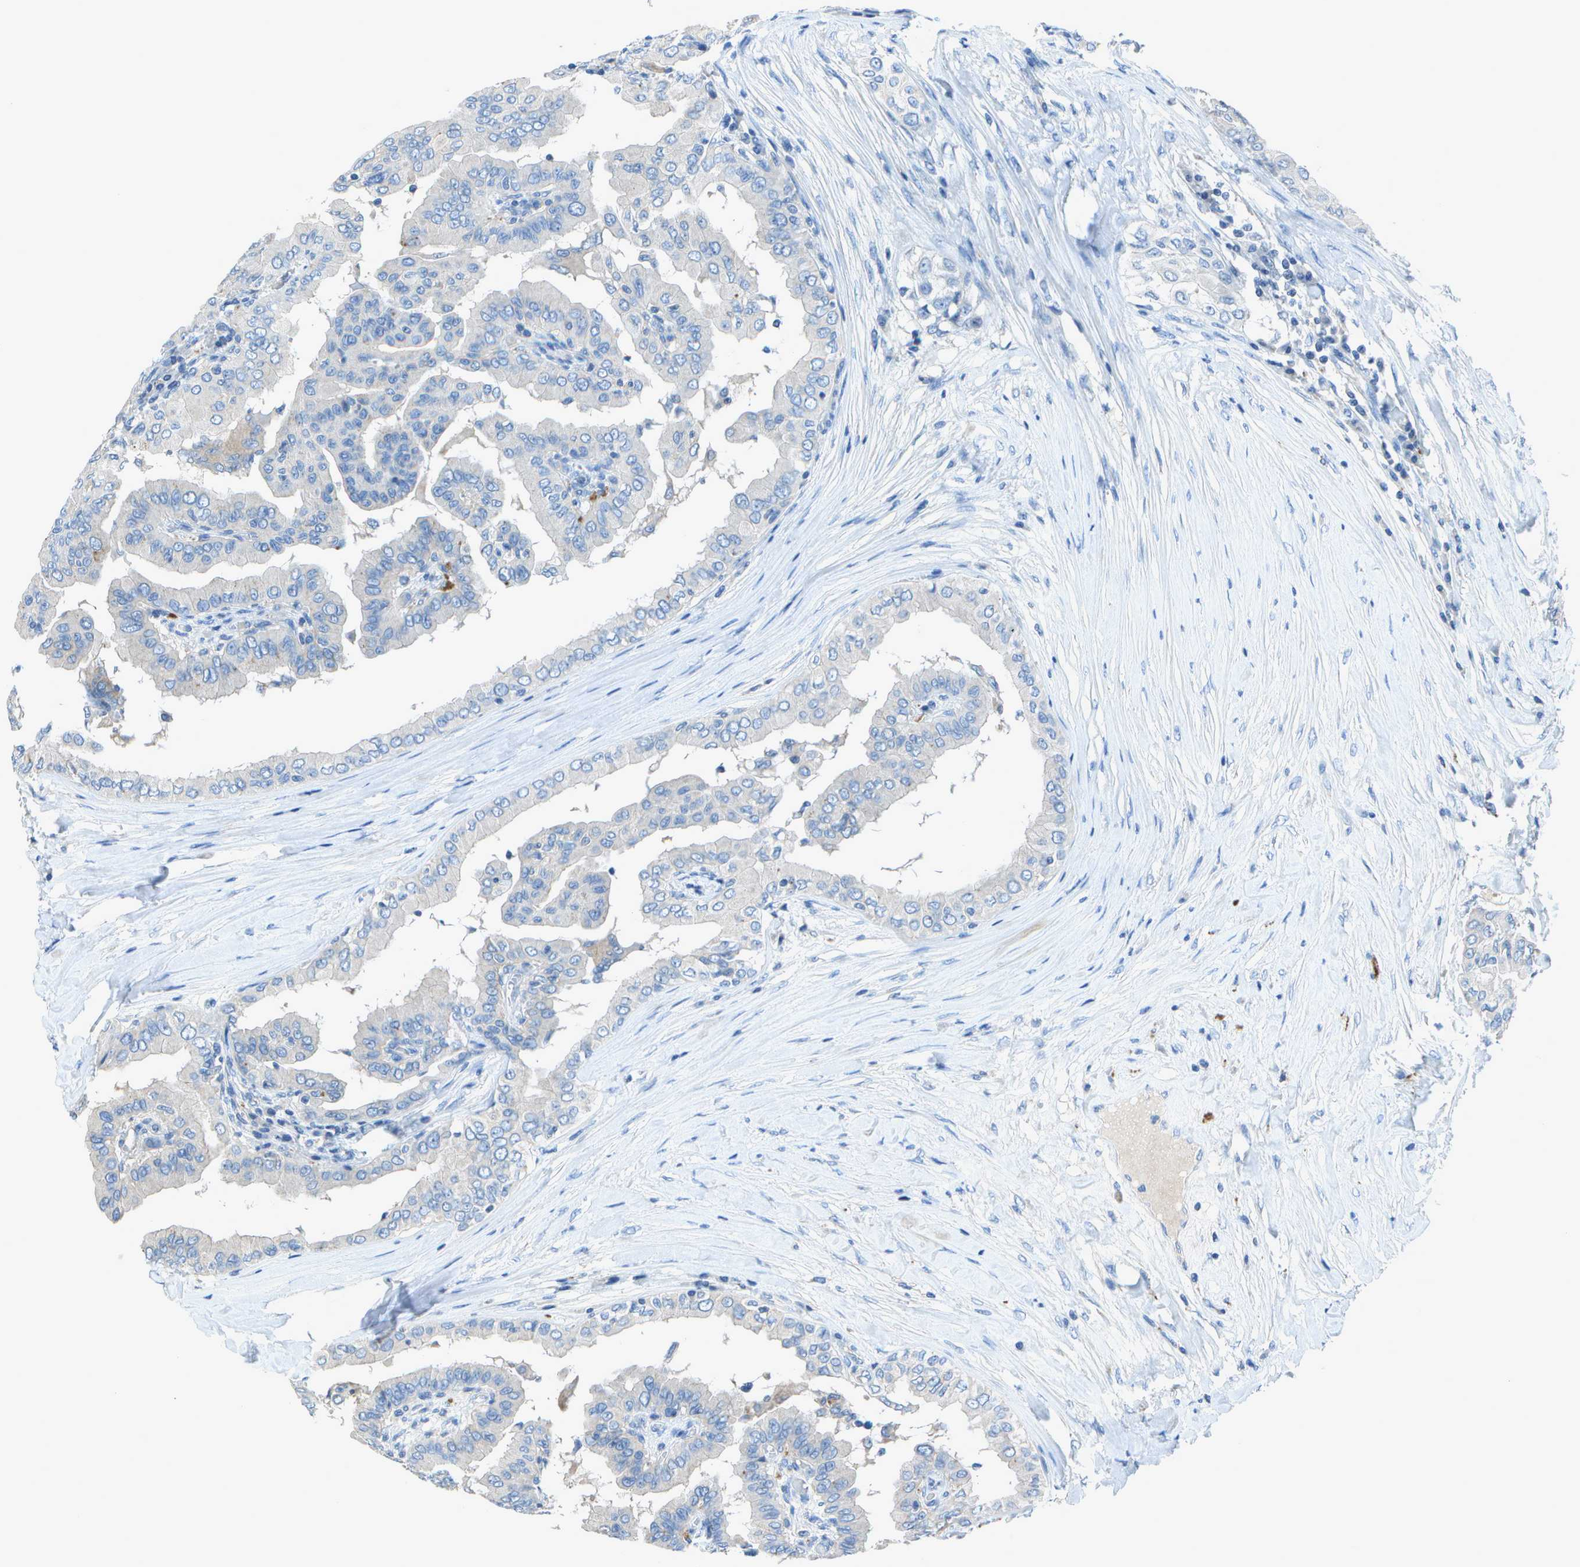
{"staining": {"intensity": "negative", "quantity": "none", "location": "none"}, "tissue": "thyroid cancer", "cell_type": "Tumor cells", "image_type": "cancer", "snomed": [{"axis": "morphology", "description": "Papillary adenocarcinoma, NOS"}, {"axis": "topography", "description": "Thyroid gland"}], "caption": "A photomicrograph of human thyroid cancer is negative for staining in tumor cells.", "gene": "DCT", "patient": {"sex": "male", "age": 33}}